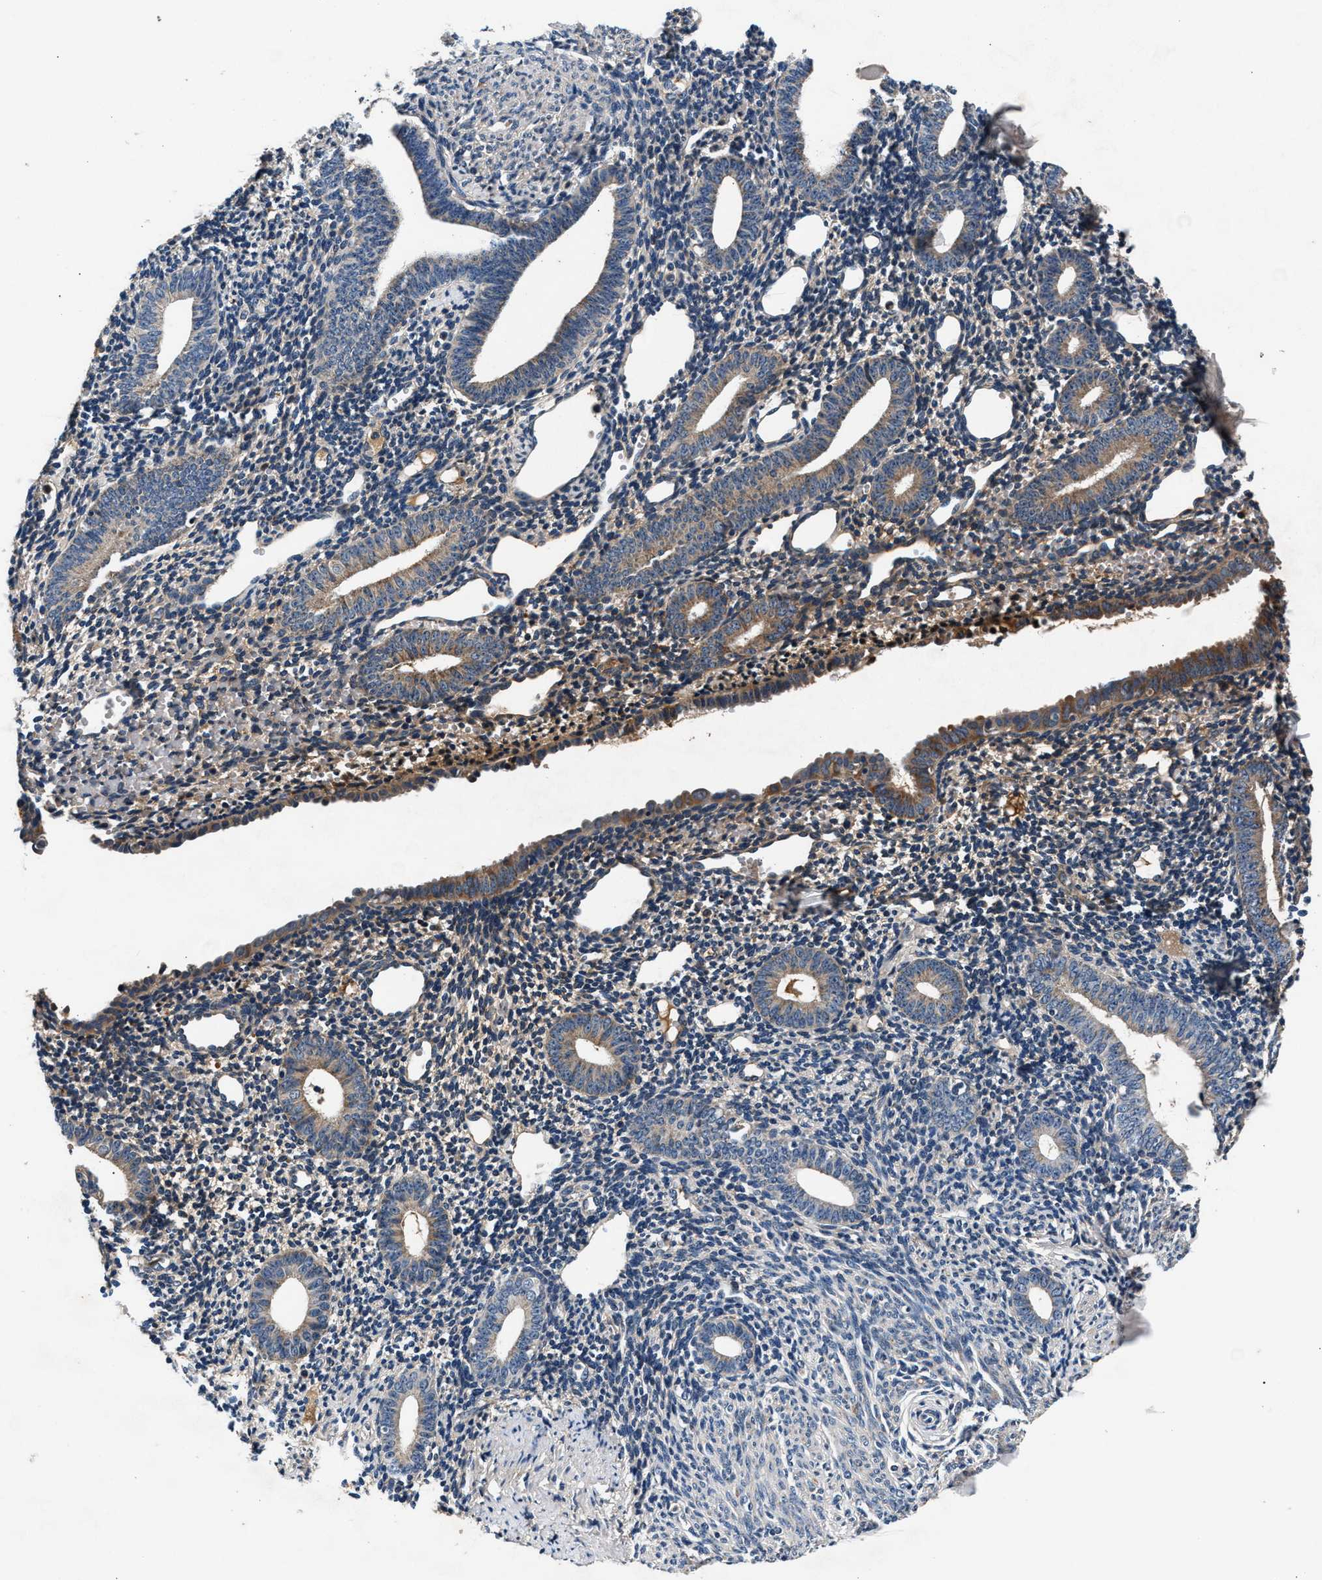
{"staining": {"intensity": "weak", "quantity": "<25%", "location": "cytoplasmic/membranous"}, "tissue": "endometrium", "cell_type": "Cells in endometrial stroma", "image_type": "normal", "snomed": [{"axis": "morphology", "description": "Normal tissue, NOS"}, {"axis": "topography", "description": "Endometrium"}], "caption": "This photomicrograph is of benign endometrium stained with immunohistochemistry (IHC) to label a protein in brown with the nuclei are counter-stained blue. There is no staining in cells in endometrial stroma. (DAB immunohistochemistry (IHC) with hematoxylin counter stain).", "gene": "IMMT", "patient": {"sex": "female", "age": 50}}